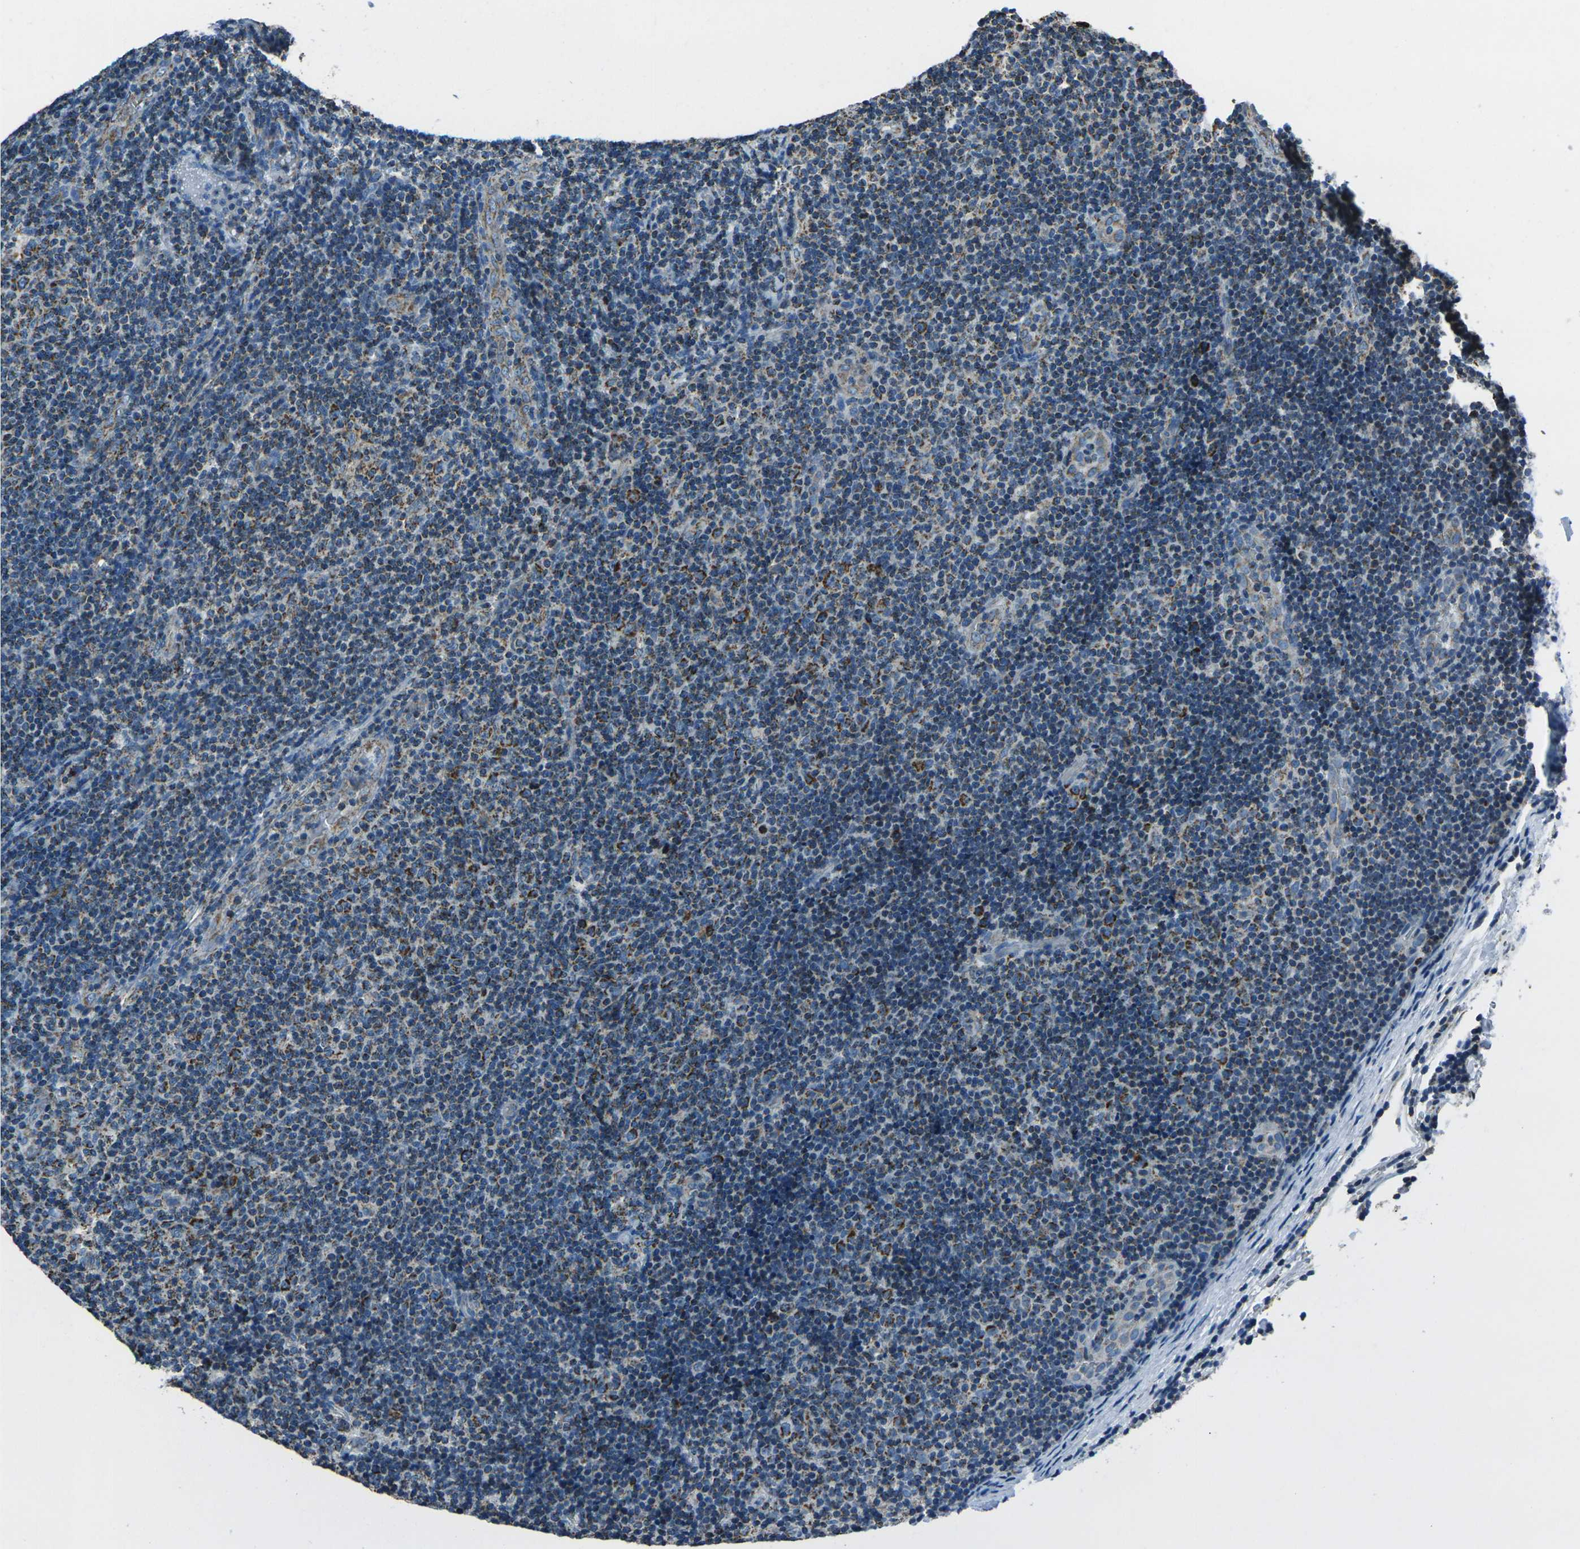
{"staining": {"intensity": "moderate", "quantity": ">75%", "location": "cytoplasmic/membranous"}, "tissue": "lymphoma", "cell_type": "Tumor cells", "image_type": "cancer", "snomed": [{"axis": "morphology", "description": "Malignant lymphoma, non-Hodgkin's type, Low grade"}, {"axis": "topography", "description": "Lymph node"}], "caption": "Tumor cells show moderate cytoplasmic/membranous staining in about >75% of cells in low-grade malignant lymphoma, non-Hodgkin's type. (DAB = brown stain, brightfield microscopy at high magnification).", "gene": "IRF3", "patient": {"sex": "male", "age": 83}}